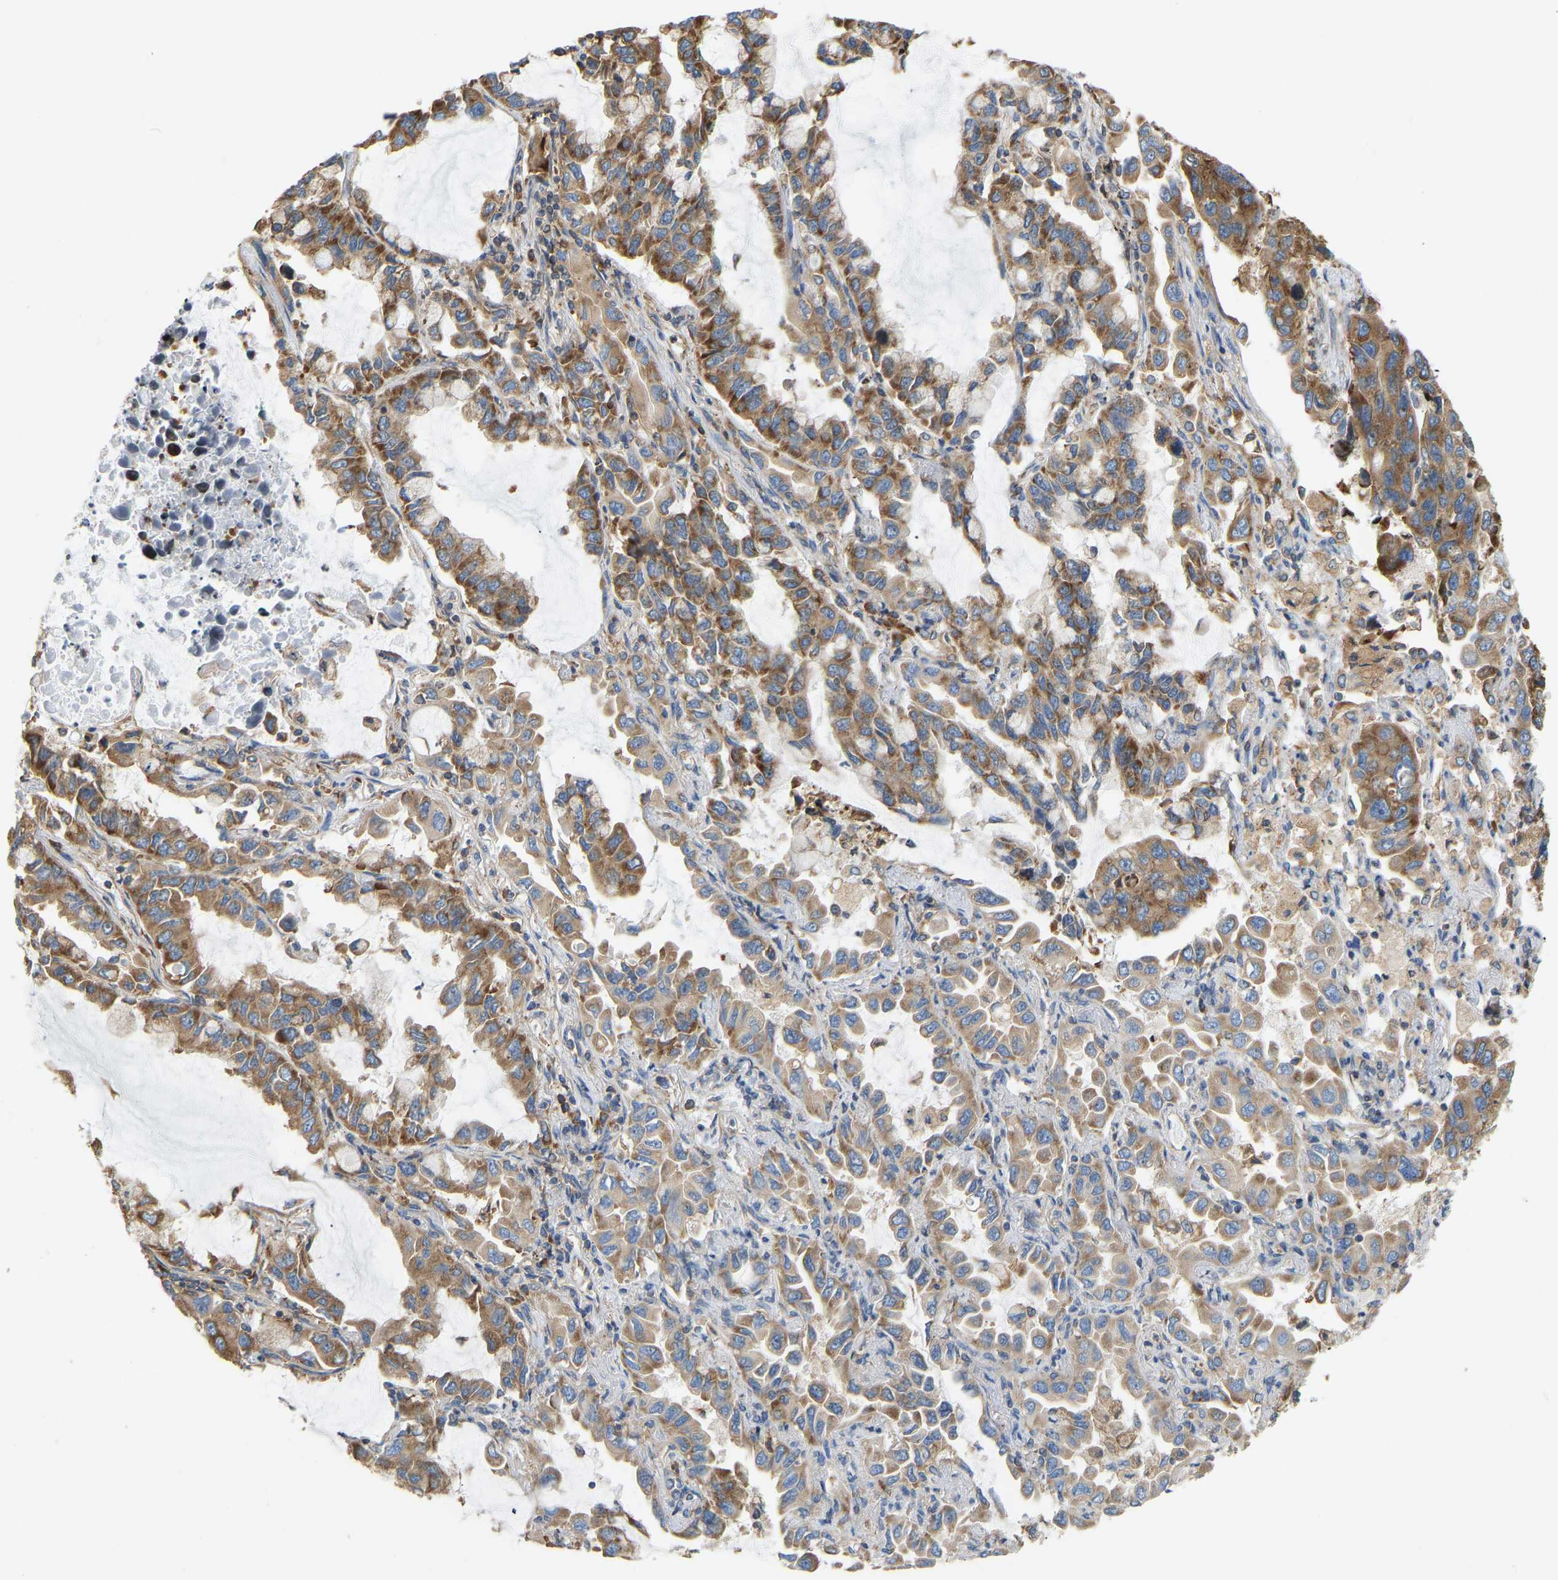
{"staining": {"intensity": "moderate", "quantity": ">75%", "location": "cytoplasmic/membranous"}, "tissue": "lung cancer", "cell_type": "Tumor cells", "image_type": "cancer", "snomed": [{"axis": "morphology", "description": "Adenocarcinoma, NOS"}, {"axis": "topography", "description": "Lung"}], "caption": "Immunohistochemical staining of human adenocarcinoma (lung) displays medium levels of moderate cytoplasmic/membranous staining in approximately >75% of tumor cells. (DAB (3,3'-diaminobenzidine) = brown stain, brightfield microscopy at high magnification).", "gene": "RPS6KB2", "patient": {"sex": "male", "age": 64}}